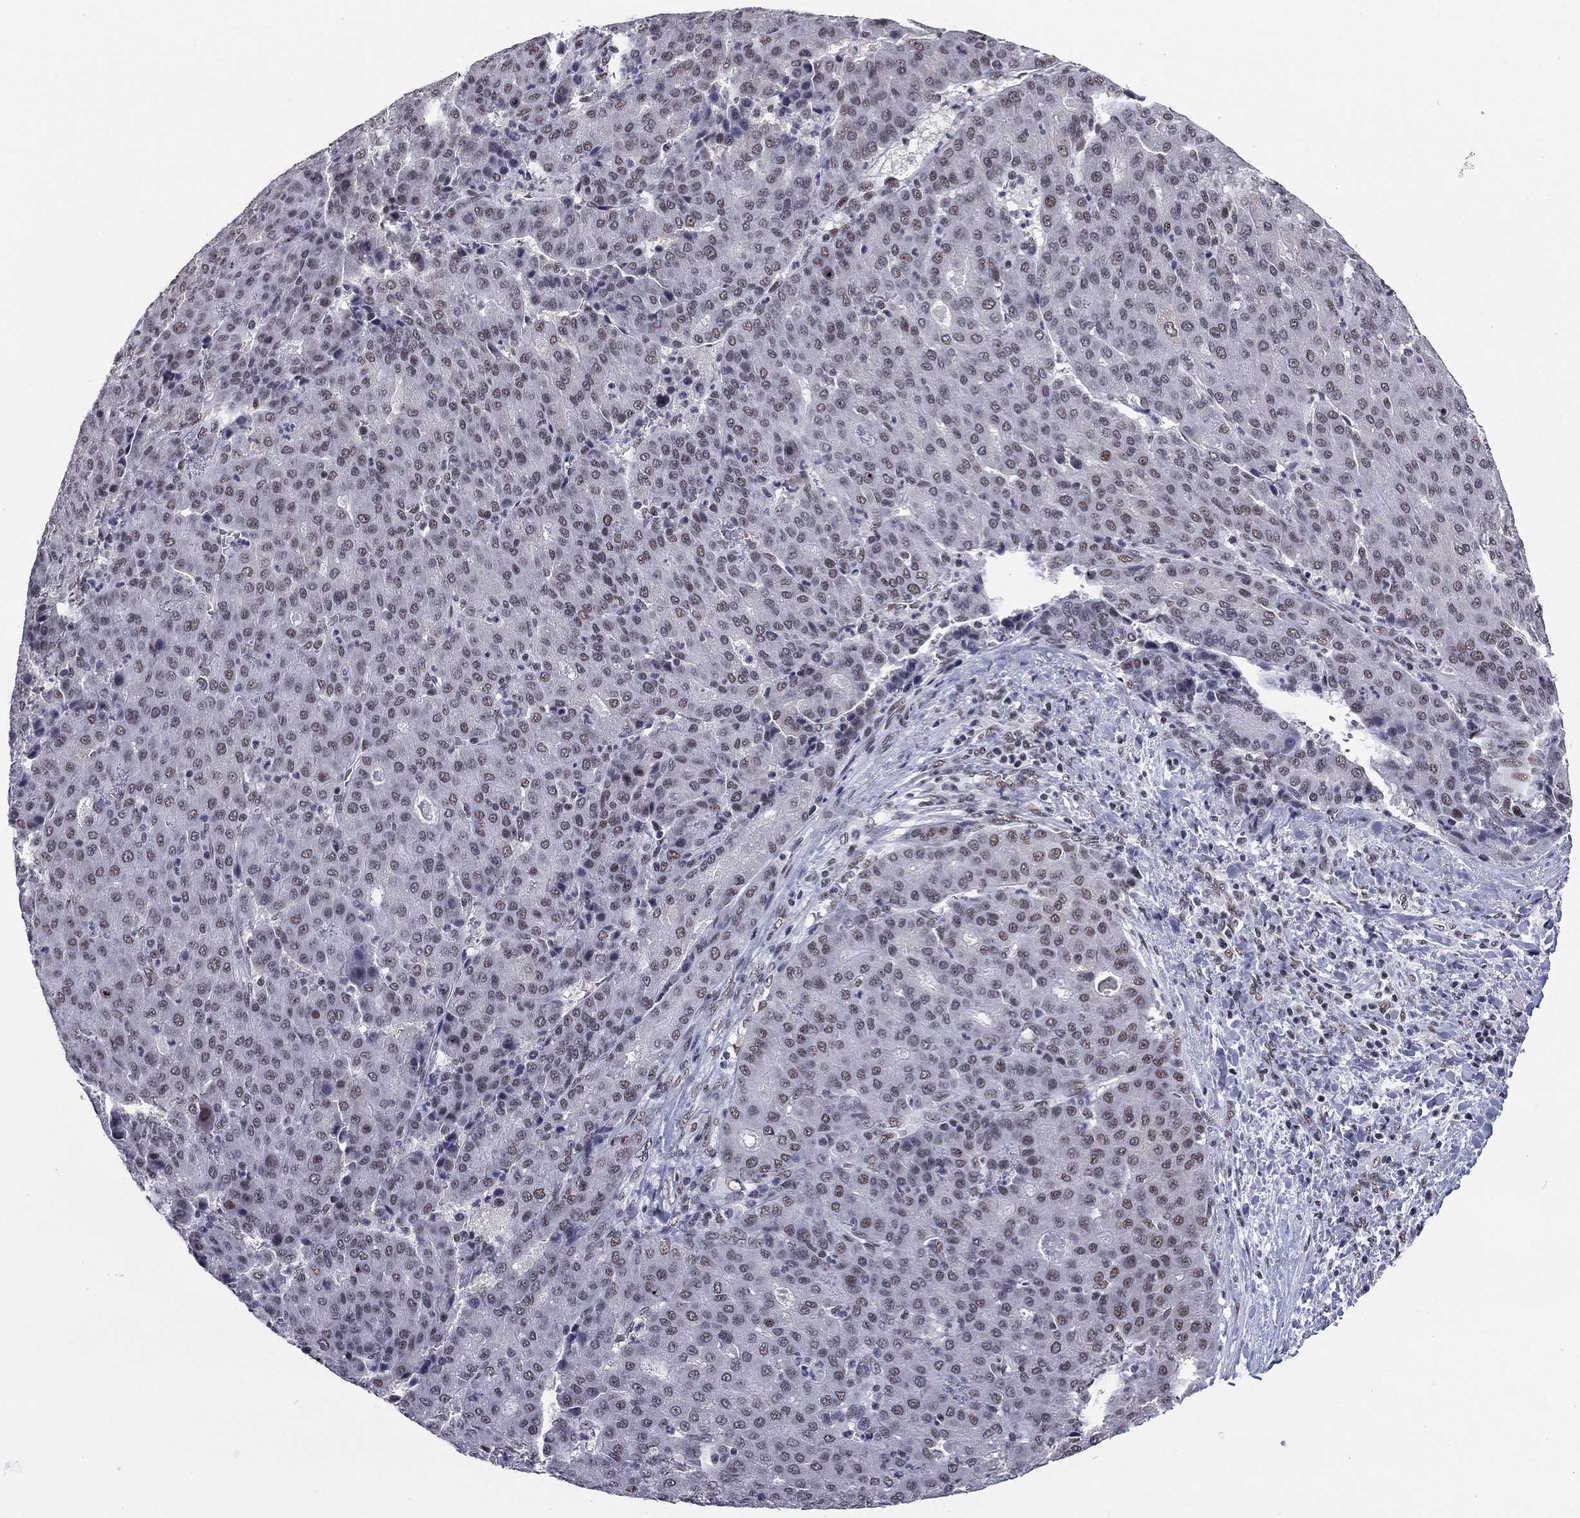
{"staining": {"intensity": "weak", "quantity": "<25%", "location": "nuclear"}, "tissue": "liver cancer", "cell_type": "Tumor cells", "image_type": "cancer", "snomed": [{"axis": "morphology", "description": "Carcinoma, Hepatocellular, NOS"}, {"axis": "topography", "description": "Liver"}], "caption": "Immunohistochemistry (IHC) photomicrograph of human hepatocellular carcinoma (liver) stained for a protein (brown), which exhibits no positivity in tumor cells.", "gene": "ETV5", "patient": {"sex": "male", "age": 65}}